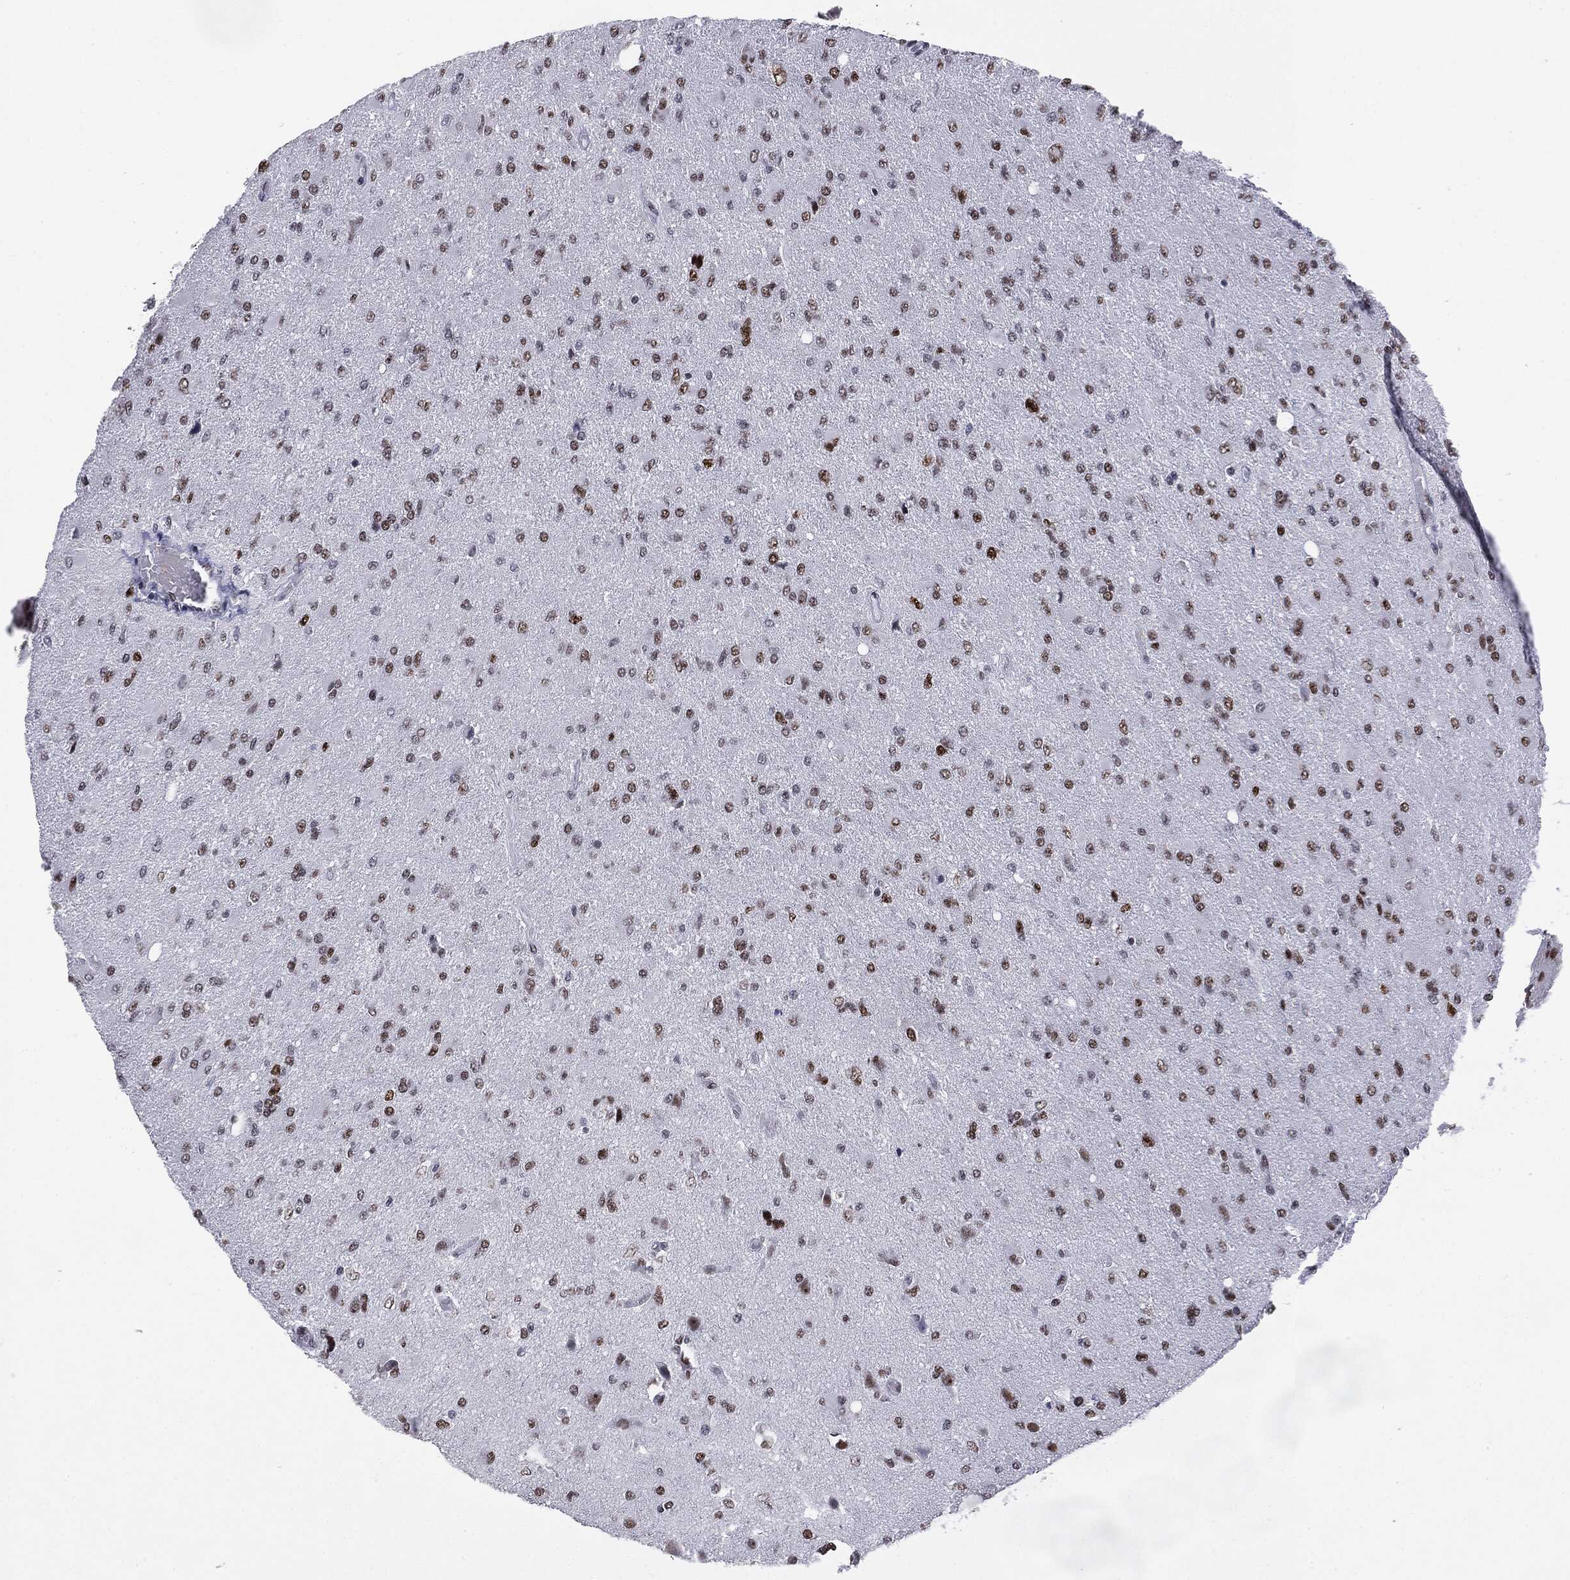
{"staining": {"intensity": "strong", "quantity": ">75%", "location": "nuclear"}, "tissue": "glioma", "cell_type": "Tumor cells", "image_type": "cancer", "snomed": [{"axis": "morphology", "description": "Glioma, malignant, High grade"}, {"axis": "topography", "description": "Cerebral cortex"}], "caption": "Strong nuclear expression for a protein is identified in about >75% of tumor cells of malignant glioma (high-grade) using IHC.", "gene": "MDC1", "patient": {"sex": "female", "age": 36}}